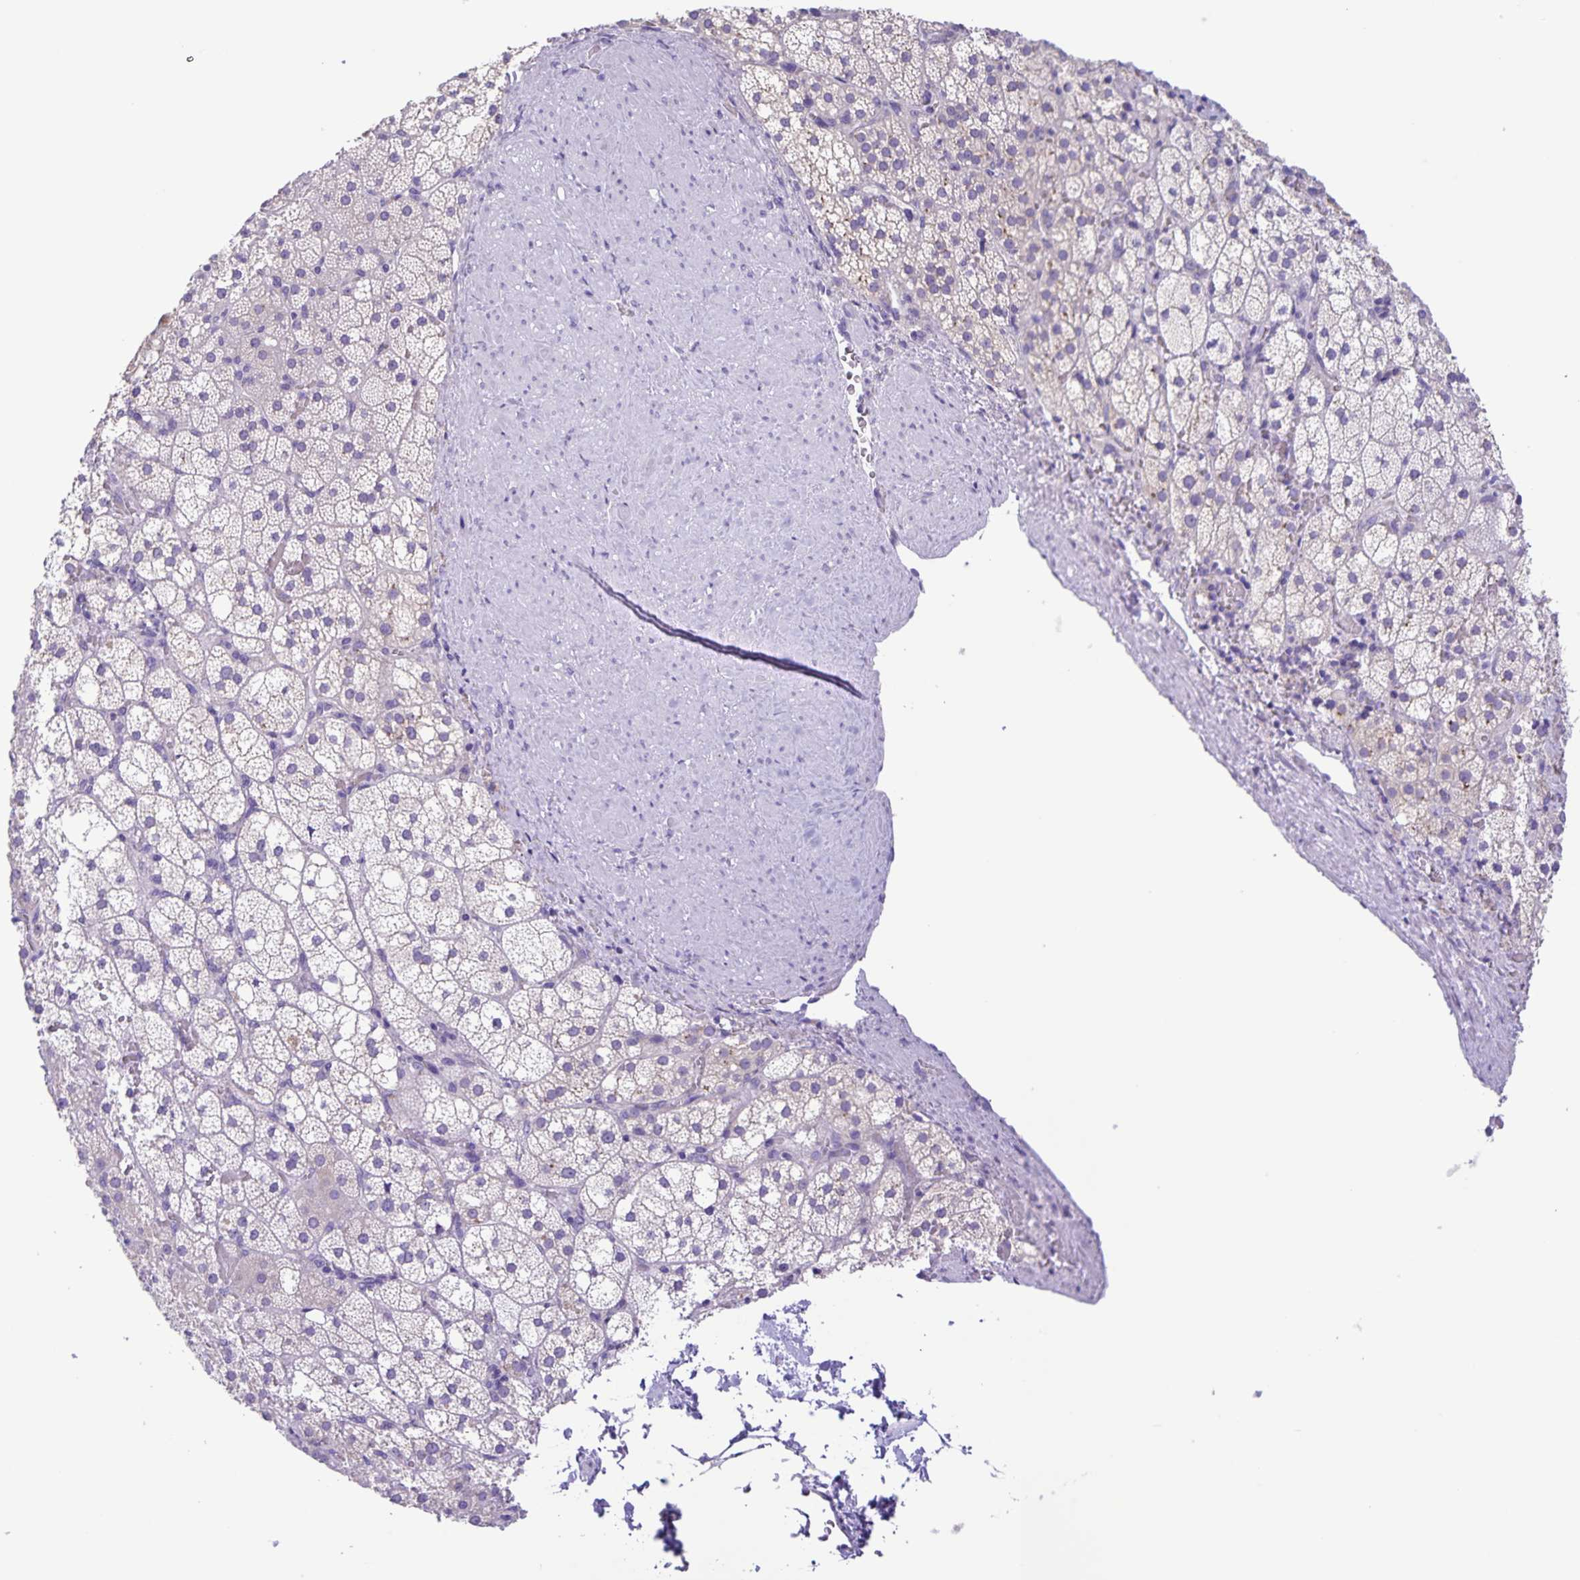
{"staining": {"intensity": "negative", "quantity": "none", "location": "none"}, "tissue": "adrenal gland", "cell_type": "Glandular cells", "image_type": "normal", "snomed": [{"axis": "morphology", "description": "Normal tissue, NOS"}, {"axis": "topography", "description": "Adrenal gland"}], "caption": "The micrograph displays no staining of glandular cells in normal adrenal gland. Brightfield microscopy of IHC stained with DAB (3,3'-diaminobenzidine) (brown) and hematoxylin (blue), captured at high magnification.", "gene": "CAPSL", "patient": {"sex": "male", "age": 53}}